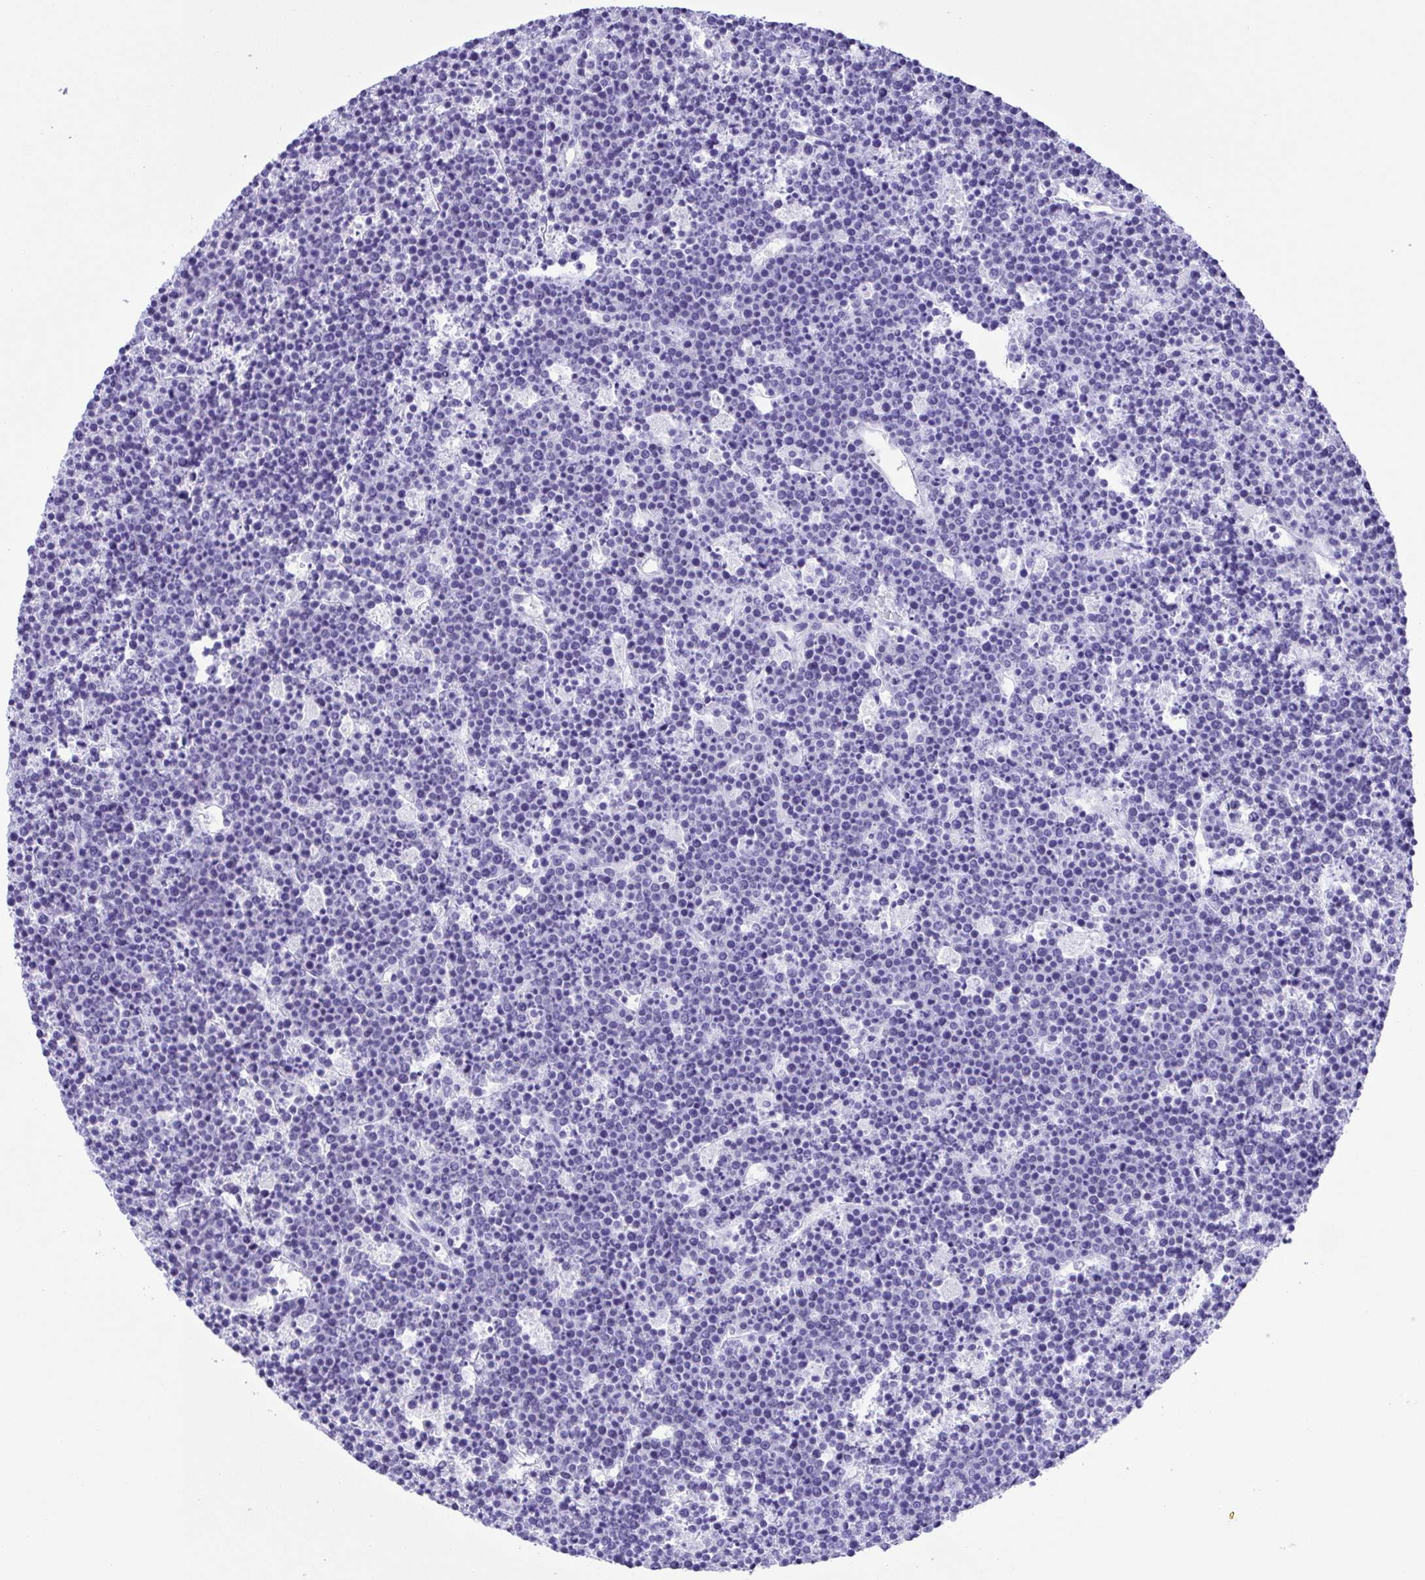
{"staining": {"intensity": "negative", "quantity": "none", "location": "none"}, "tissue": "lymphoma", "cell_type": "Tumor cells", "image_type": "cancer", "snomed": [{"axis": "morphology", "description": "Malignant lymphoma, non-Hodgkin's type, High grade"}, {"axis": "topography", "description": "Ovary"}], "caption": "Lymphoma stained for a protein using immunohistochemistry (IHC) reveals no expression tumor cells.", "gene": "PAK3", "patient": {"sex": "female", "age": 56}}